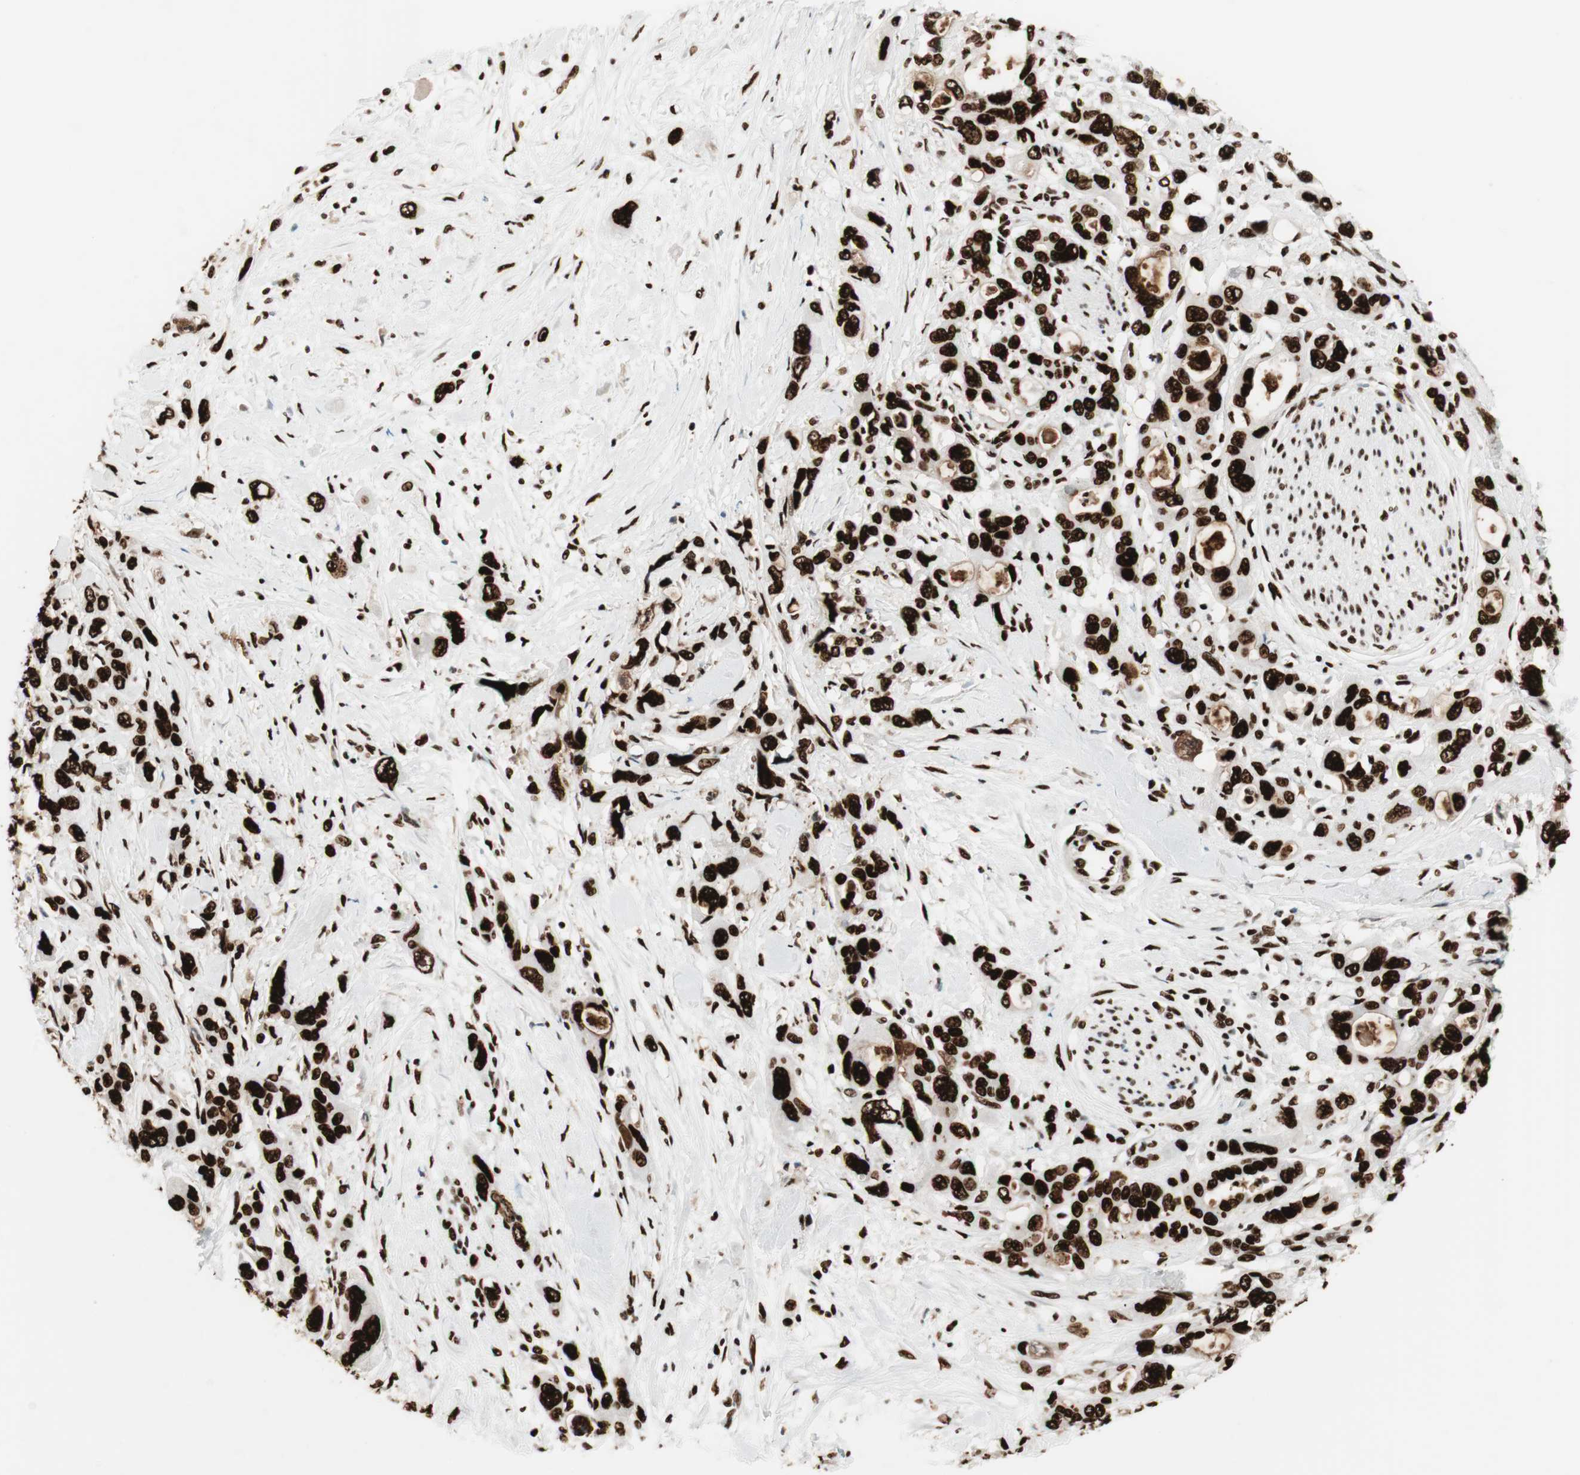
{"staining": {"intensity": "strong", "quantity": ">75%", "location": "nuclear"}, "tissue": "pancreatic cancer", "cell_type": "Tumor cells", "image_type": "cancer", "snomed": [{"axis": "morphology", "description": "Adenocarcinoma, NOS"}, {"axis": "topography", "description": "Pancreas"}], "caption": "Human pancreatic cancer stained with a brown dye displays strong nuclear positive positivity in approximately >75% of tumor cells.", "gene": "PSME3", "patient": {"sex": "male", "age": 46}}